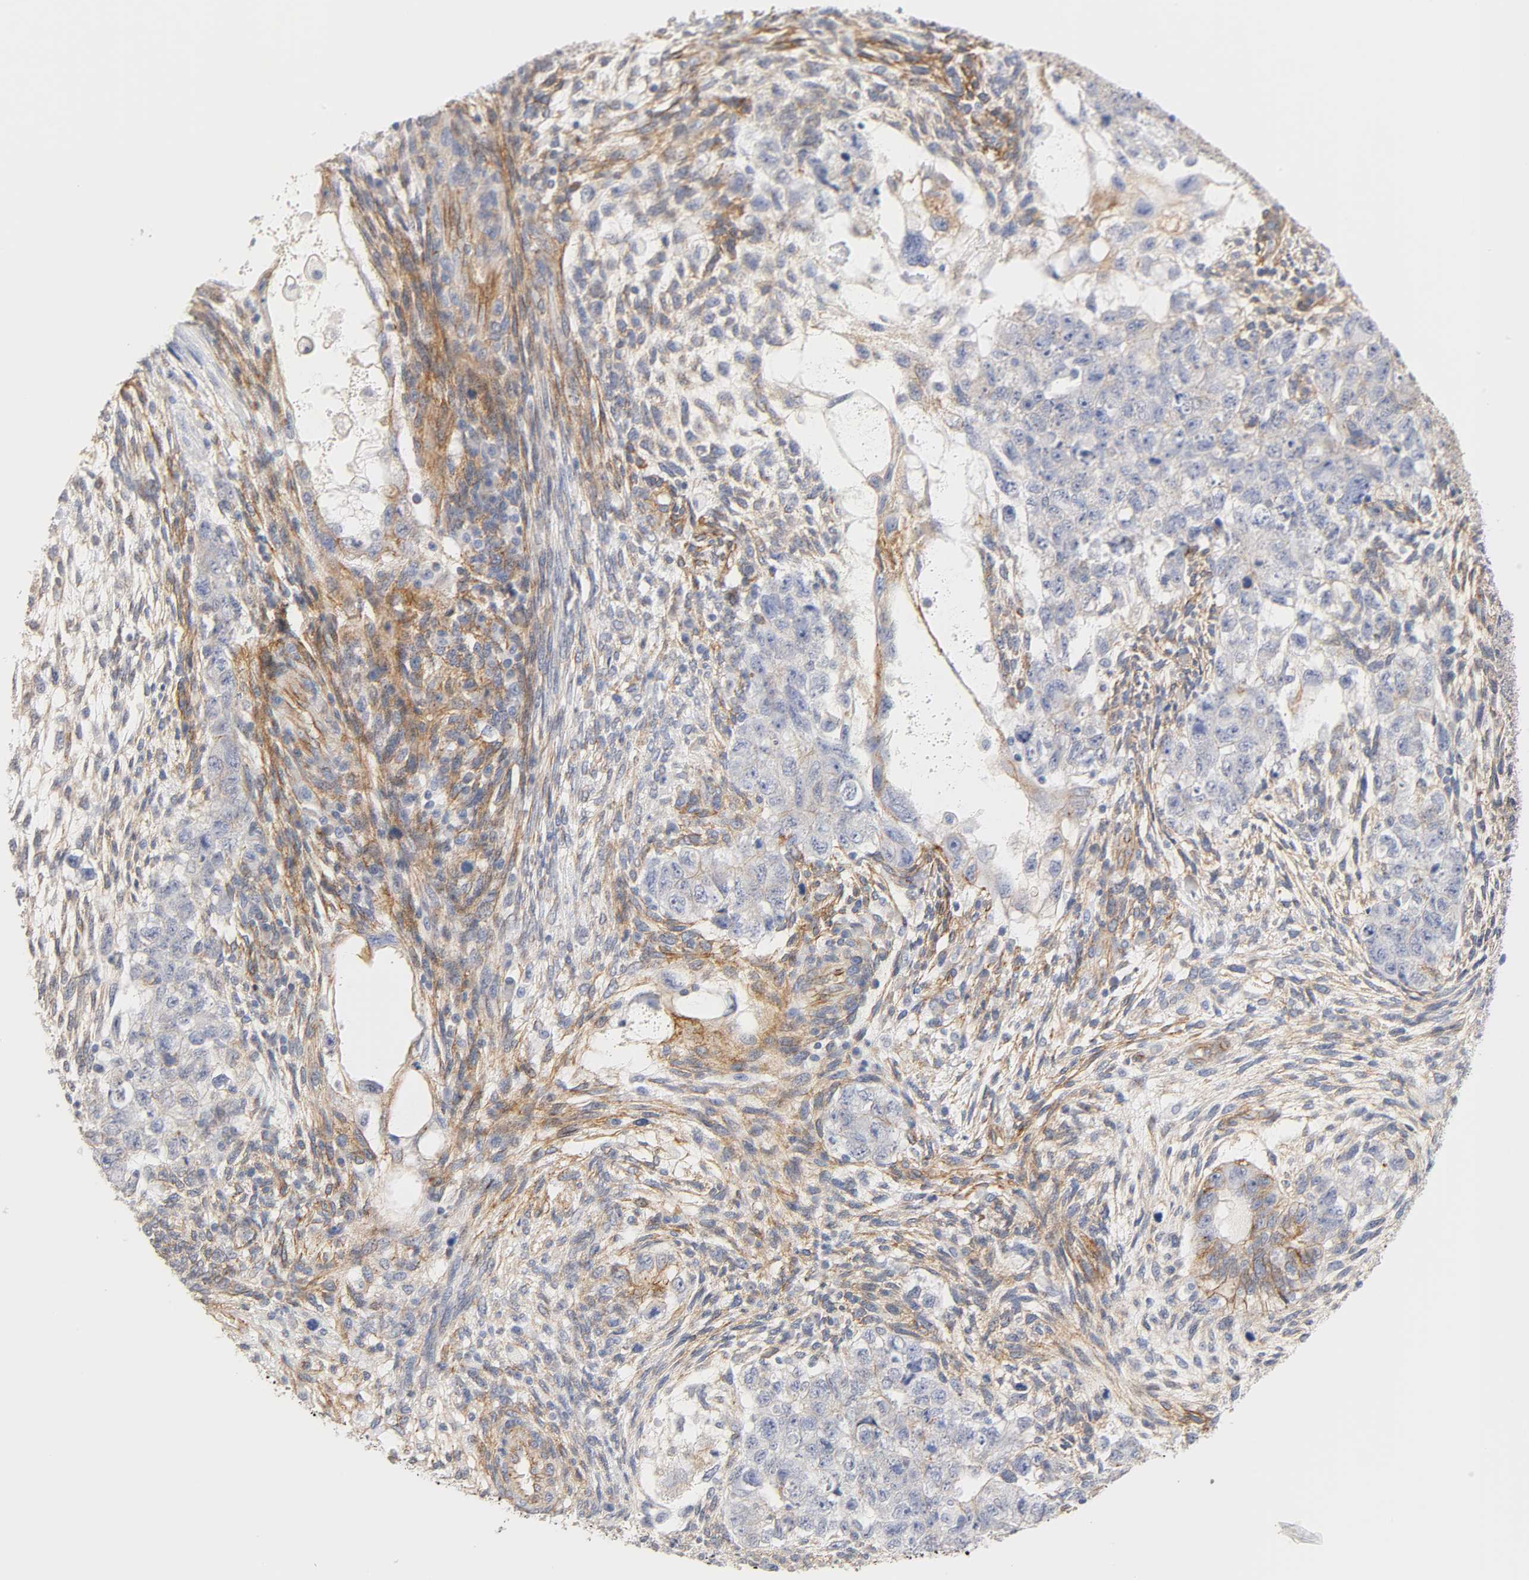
{"staining": {"intensity": "negative", "quantity": "none", "location": "none"}, "tissue": "testis cancer", "cell_type": "Tumor cells", "image_type": "cancer", "snomed": [{"axis": "morphology", "description": "Normal tissue, NOS"}, {"axis": "morphology", "description": "Carcinoma, Embryonal, NOS"}, {"axis": "topography", "description": "Testis"}], "caption": "An immunohistochemistry histopathology image of testis cancer is shown. There is no staining in tumor cells of testis cancer.", "gene": "SPTAN1", "patient": {"sex": "male", "age": 36}}